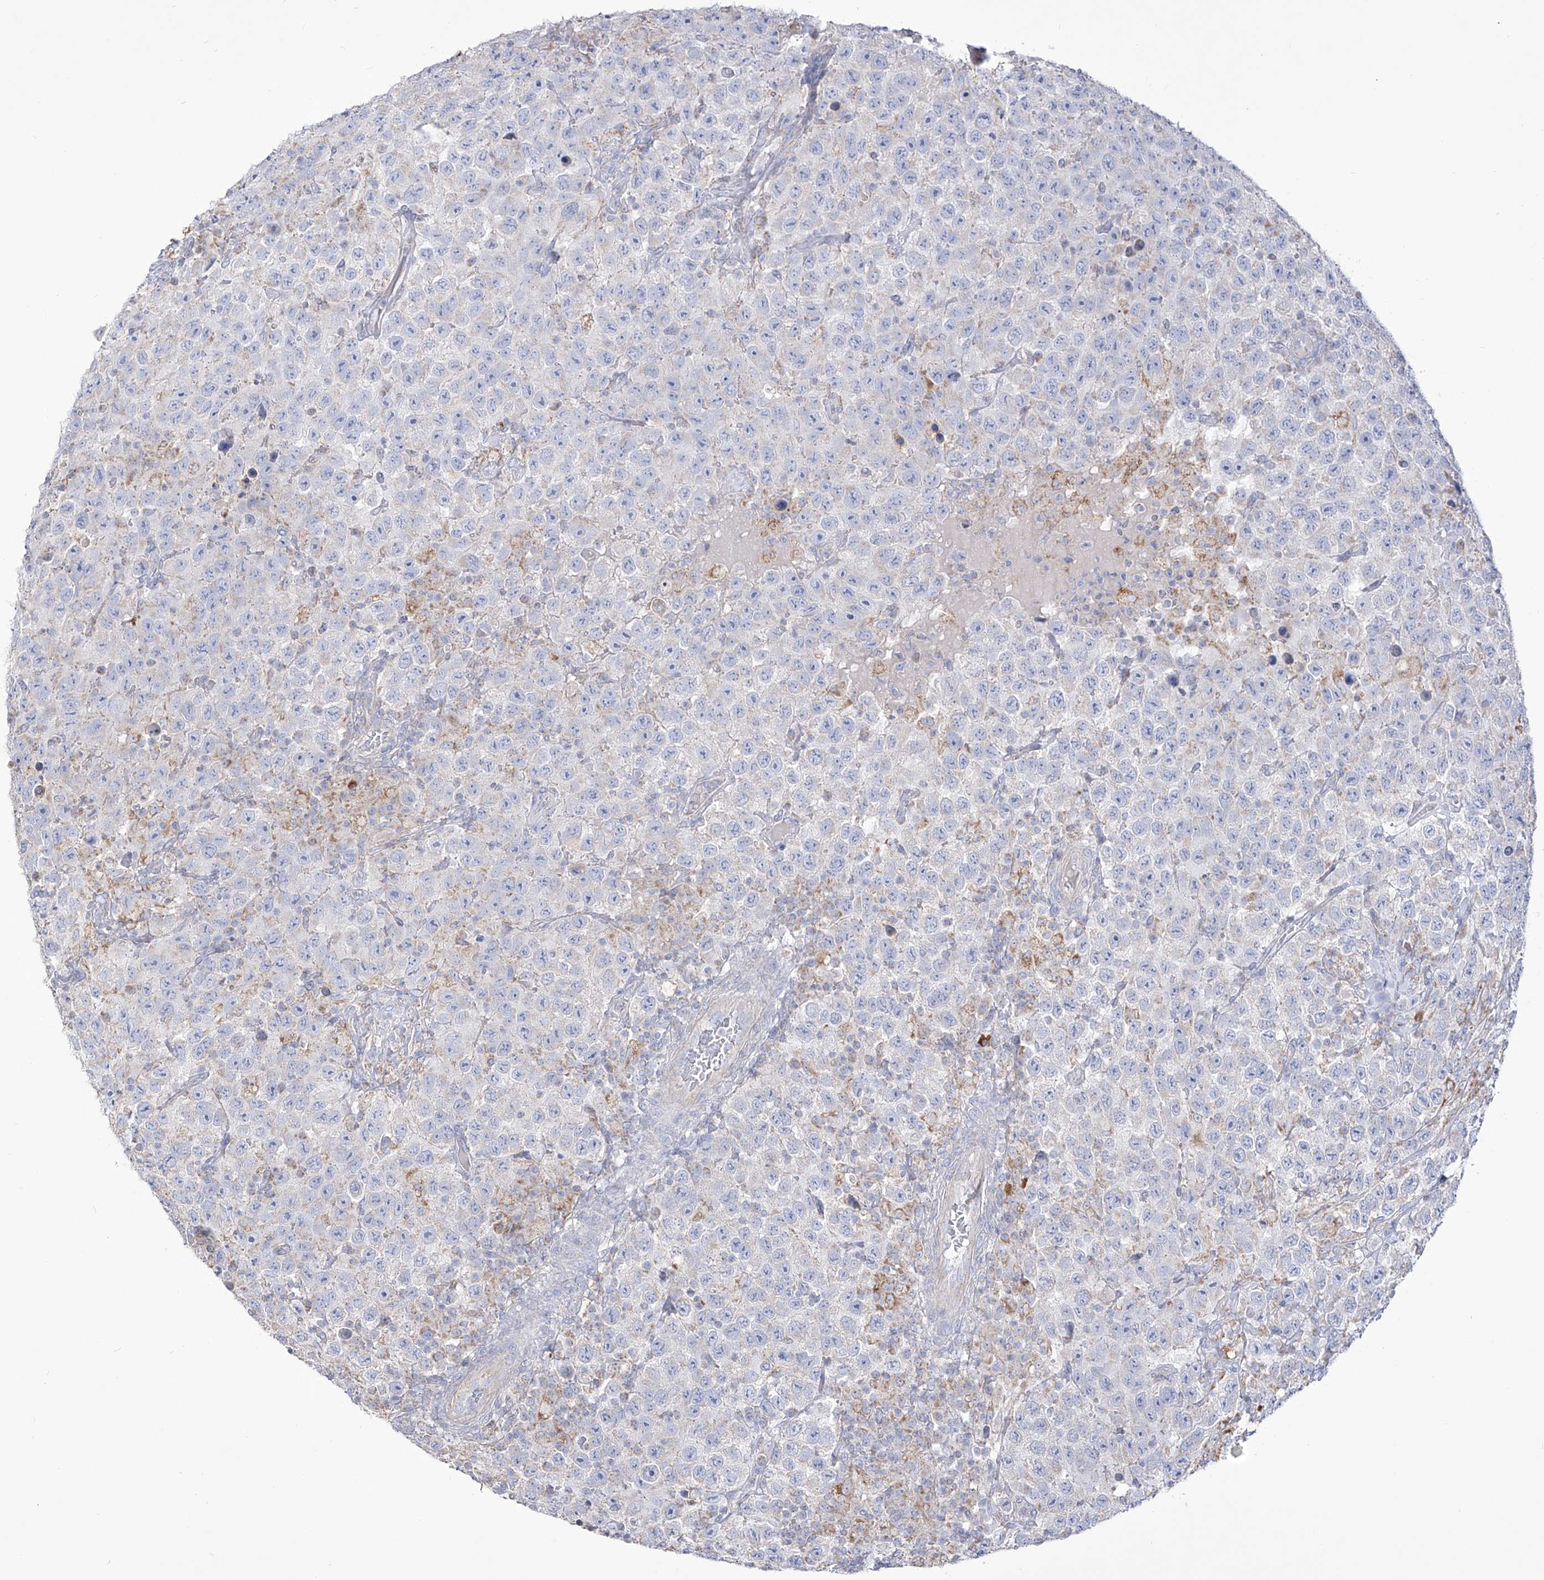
{"staining": {"intensity": "weak", "quantity": "<25%", "location": "cytoplasmic/membranous"}, "tissue": "testis cancer", "cell_type": "Tumor cells", "image_type": "cancer", "snomed": [{"axis": "morphology", "description": "Seminoma, NOS"}, {"axis": "topography", "description": "Testis"}], "caption": "Photomicrograph shows no protein expression in tumor cells of testis seminoma tissue. Brightfield microscopy of immunohistochemistry (IHC) stained with DAB (brown) and hematoxylin (blue), captured at high magnification.", "gene": "RCHY1", "patient": {"sex": "male", "age": 41}}